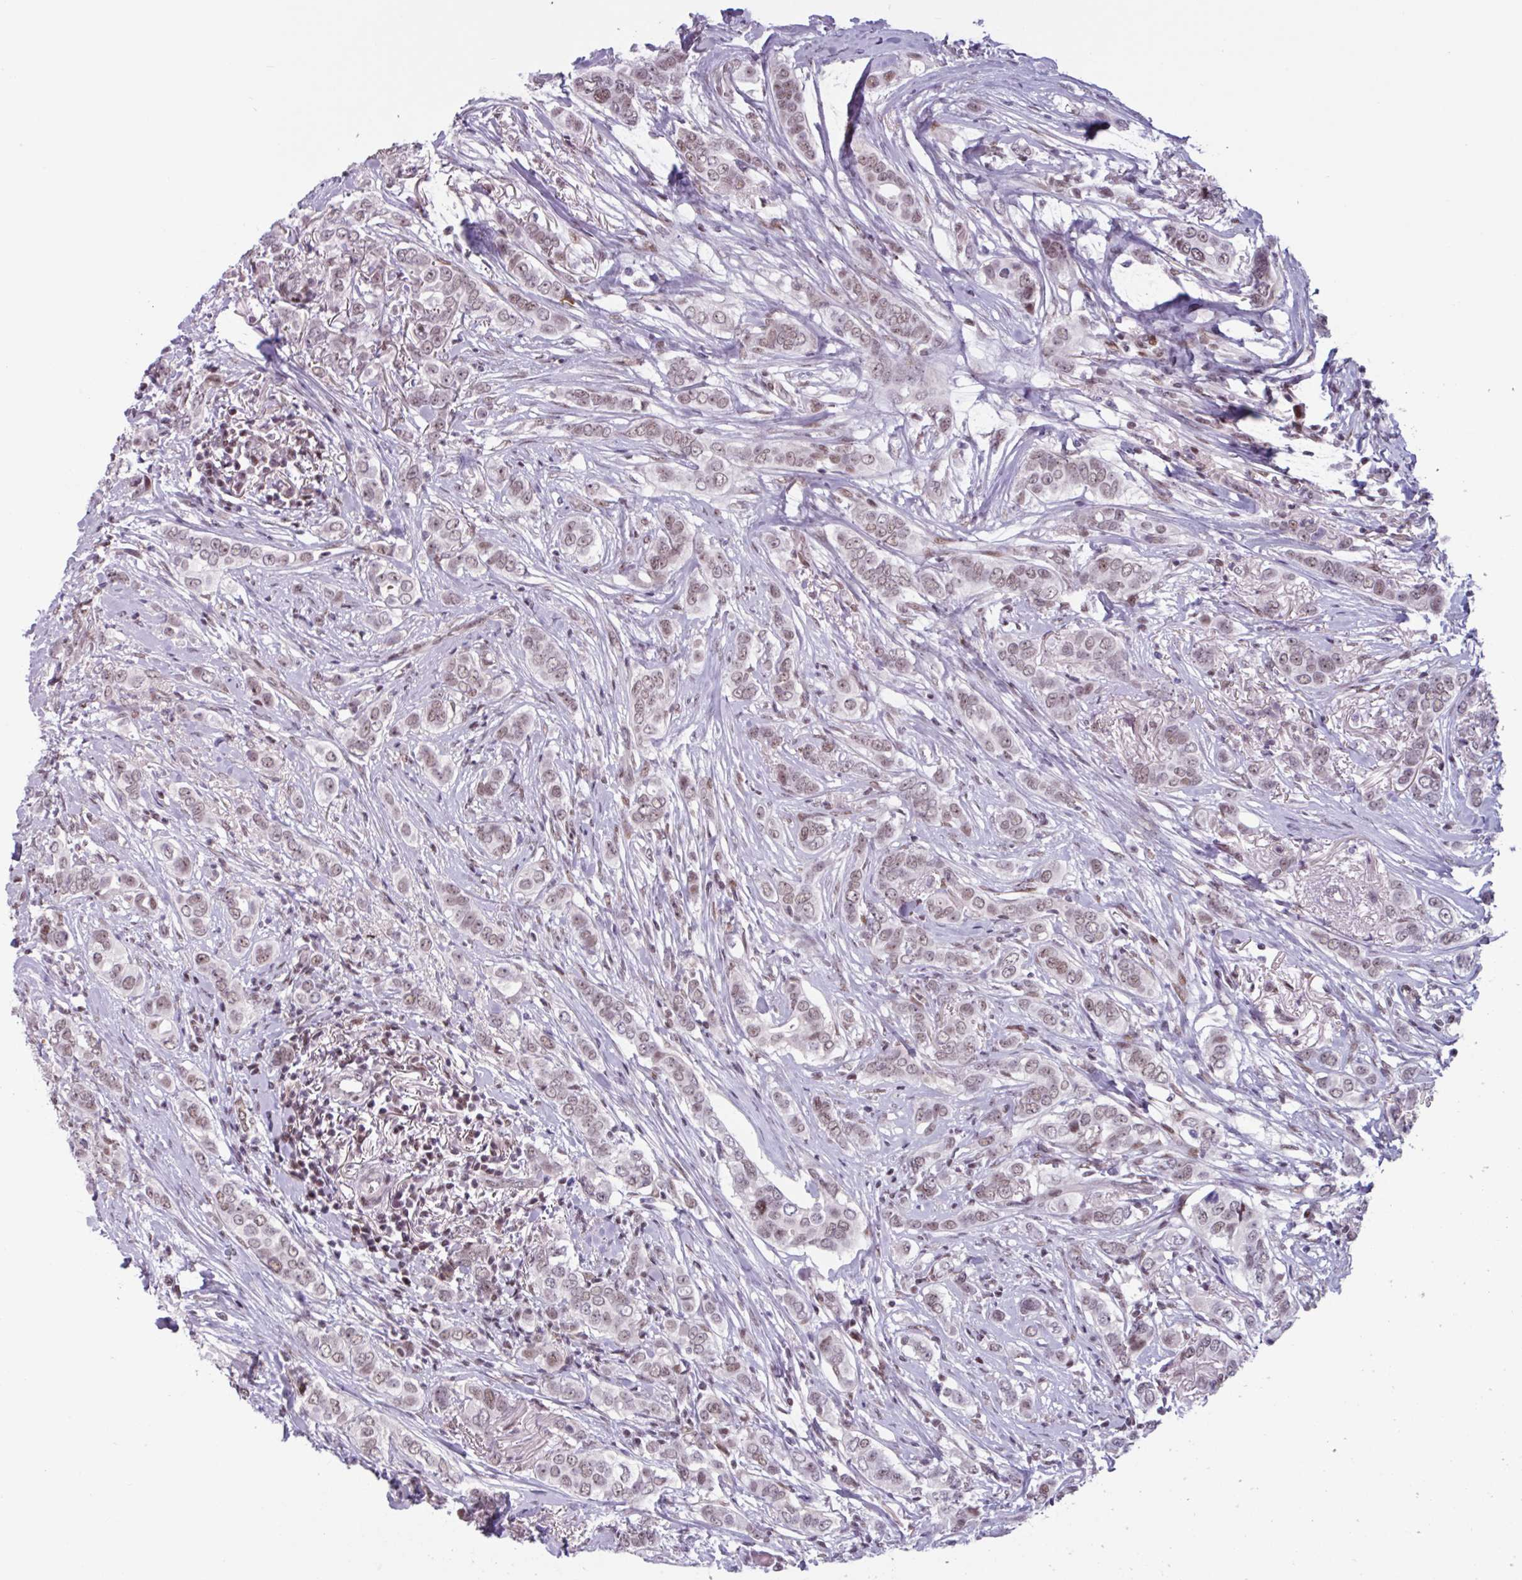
{"staining": {"intensity": "weak", "quantity": ">75%", "location": "nuclear"}, "tissue": "breast cancer", "cell_type": "Tumor cells", "image_type": "cancer", "snomed": [{"axis": "morphology", "description": "Lobular carcinoma"}, {"axis": "topography", "description": "Breast"}], "caption": "IHC micrograph of human breast cancer stained for a protein (brown), which shows low levels of weak nuclear staining in approximately >75% of tumor cells.", "gene": "ZNF575", "patient": {"sex": "female", "age": 51}}